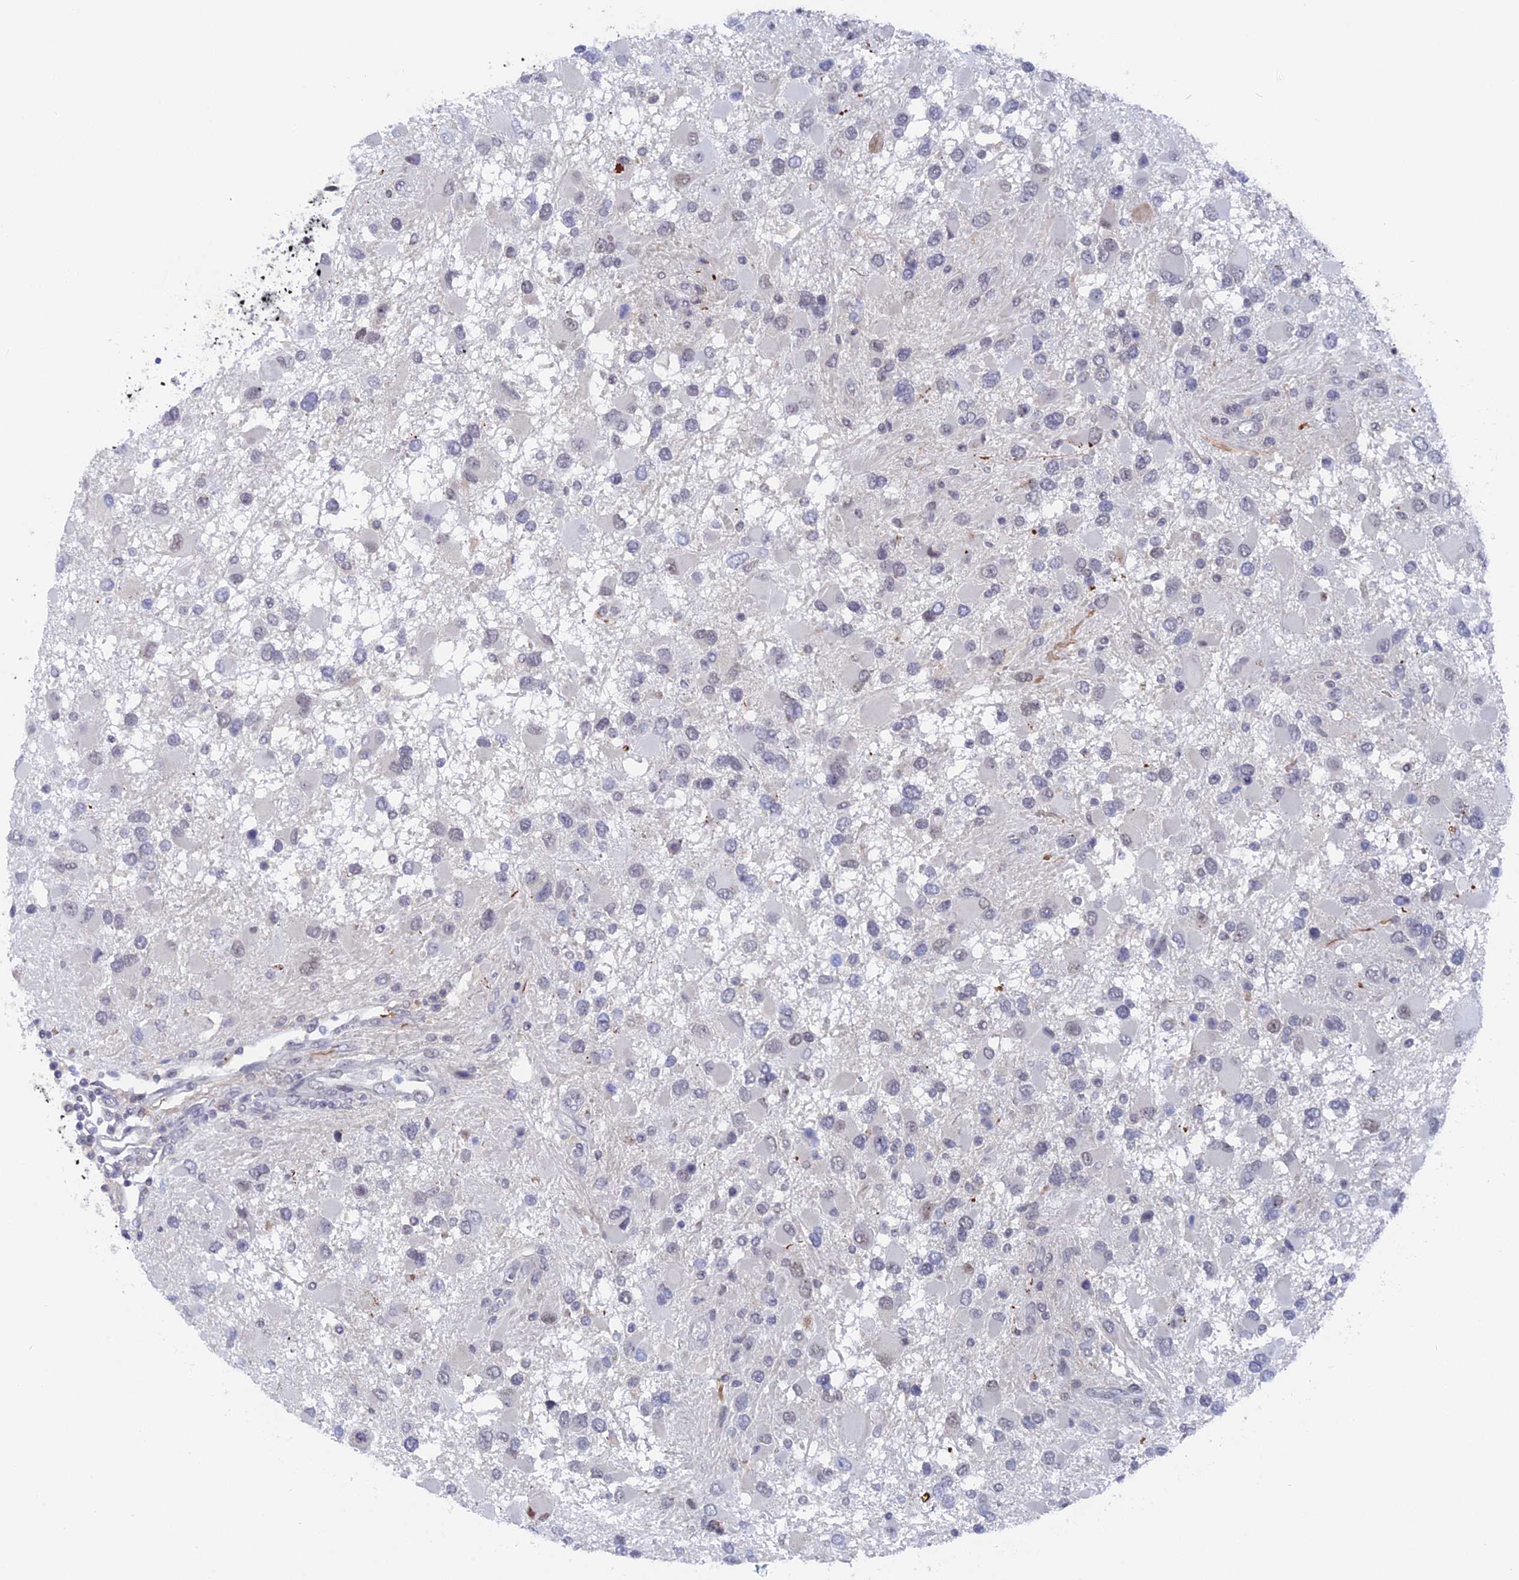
{"staining": {"intensity": "negative", "quantity": "none", "location": "none"}, "tissue": "glioma", "cell_type": "Tumor cells", "image_type": "cancer", "snomed": [{"axis": "morphology", "description": "Glioma, malignant, High grade"}, {"axis": "topography", "description": "Brain"}], "caption": "Micrograph shows no protein expression in tumor cells of glioma tissue.", "gene": "BRD2", "patient": {"sex": "male", "age": 53}}